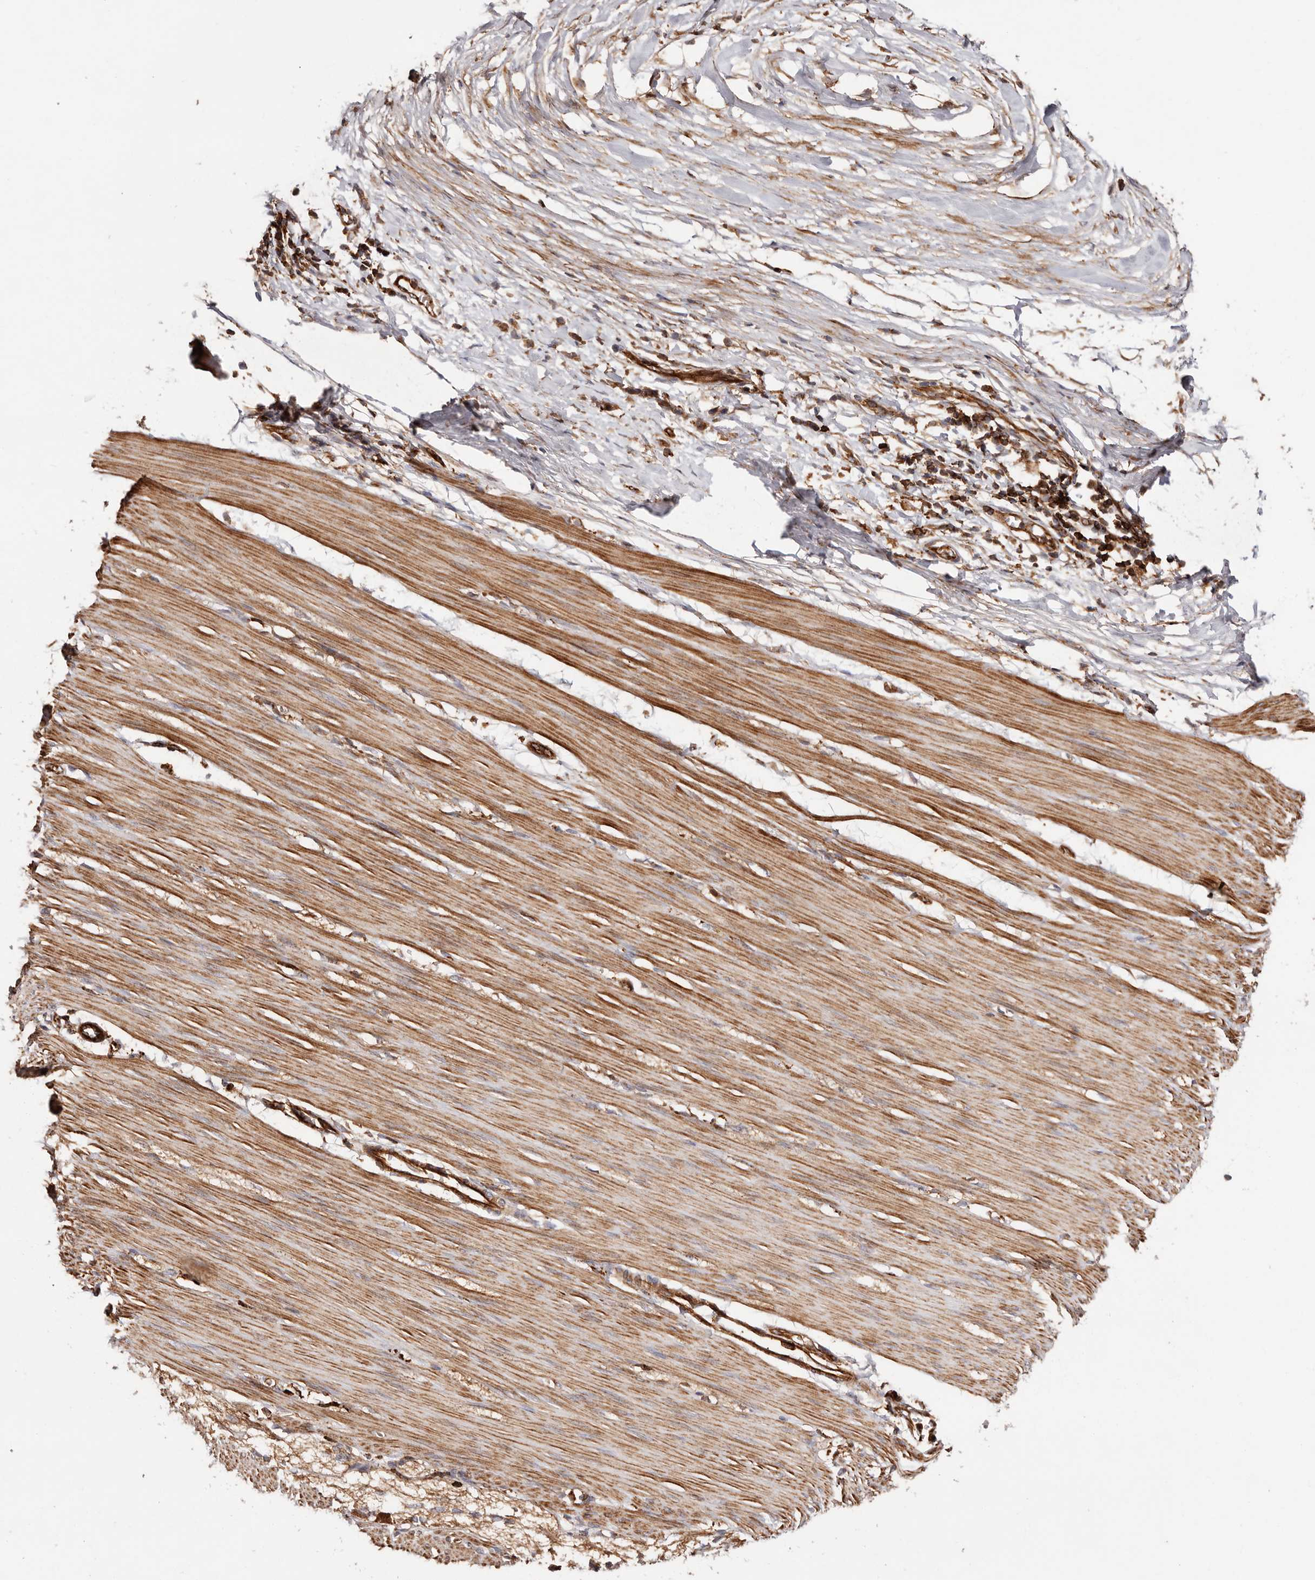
{"staining": {"intensity": "strong", "quantity": ">75%", "location": "cytoplasmic/membranous"}, "tissue": "smooth muscle", "cell_type": "Smooth muscle cells", "image_type": "normal", "snomed": [{"axis": "morphology", "description": "Normal tissue, NOS"}, {"axis": "morphology", "description": "Adenocarcinoma, NOS"}, {"axis": "topography", "description": "Colon"}, {"axis": "topography", "description": "Peripheral nerve tissue"}], "caption": "Protein staining displays strong cytoplasmic/membranous staining in about >75% of smooth muscle cells in unremarkable smooth muscle.", "gene": "PTPN22", "patient": {"sex": "male", "age": 14}}